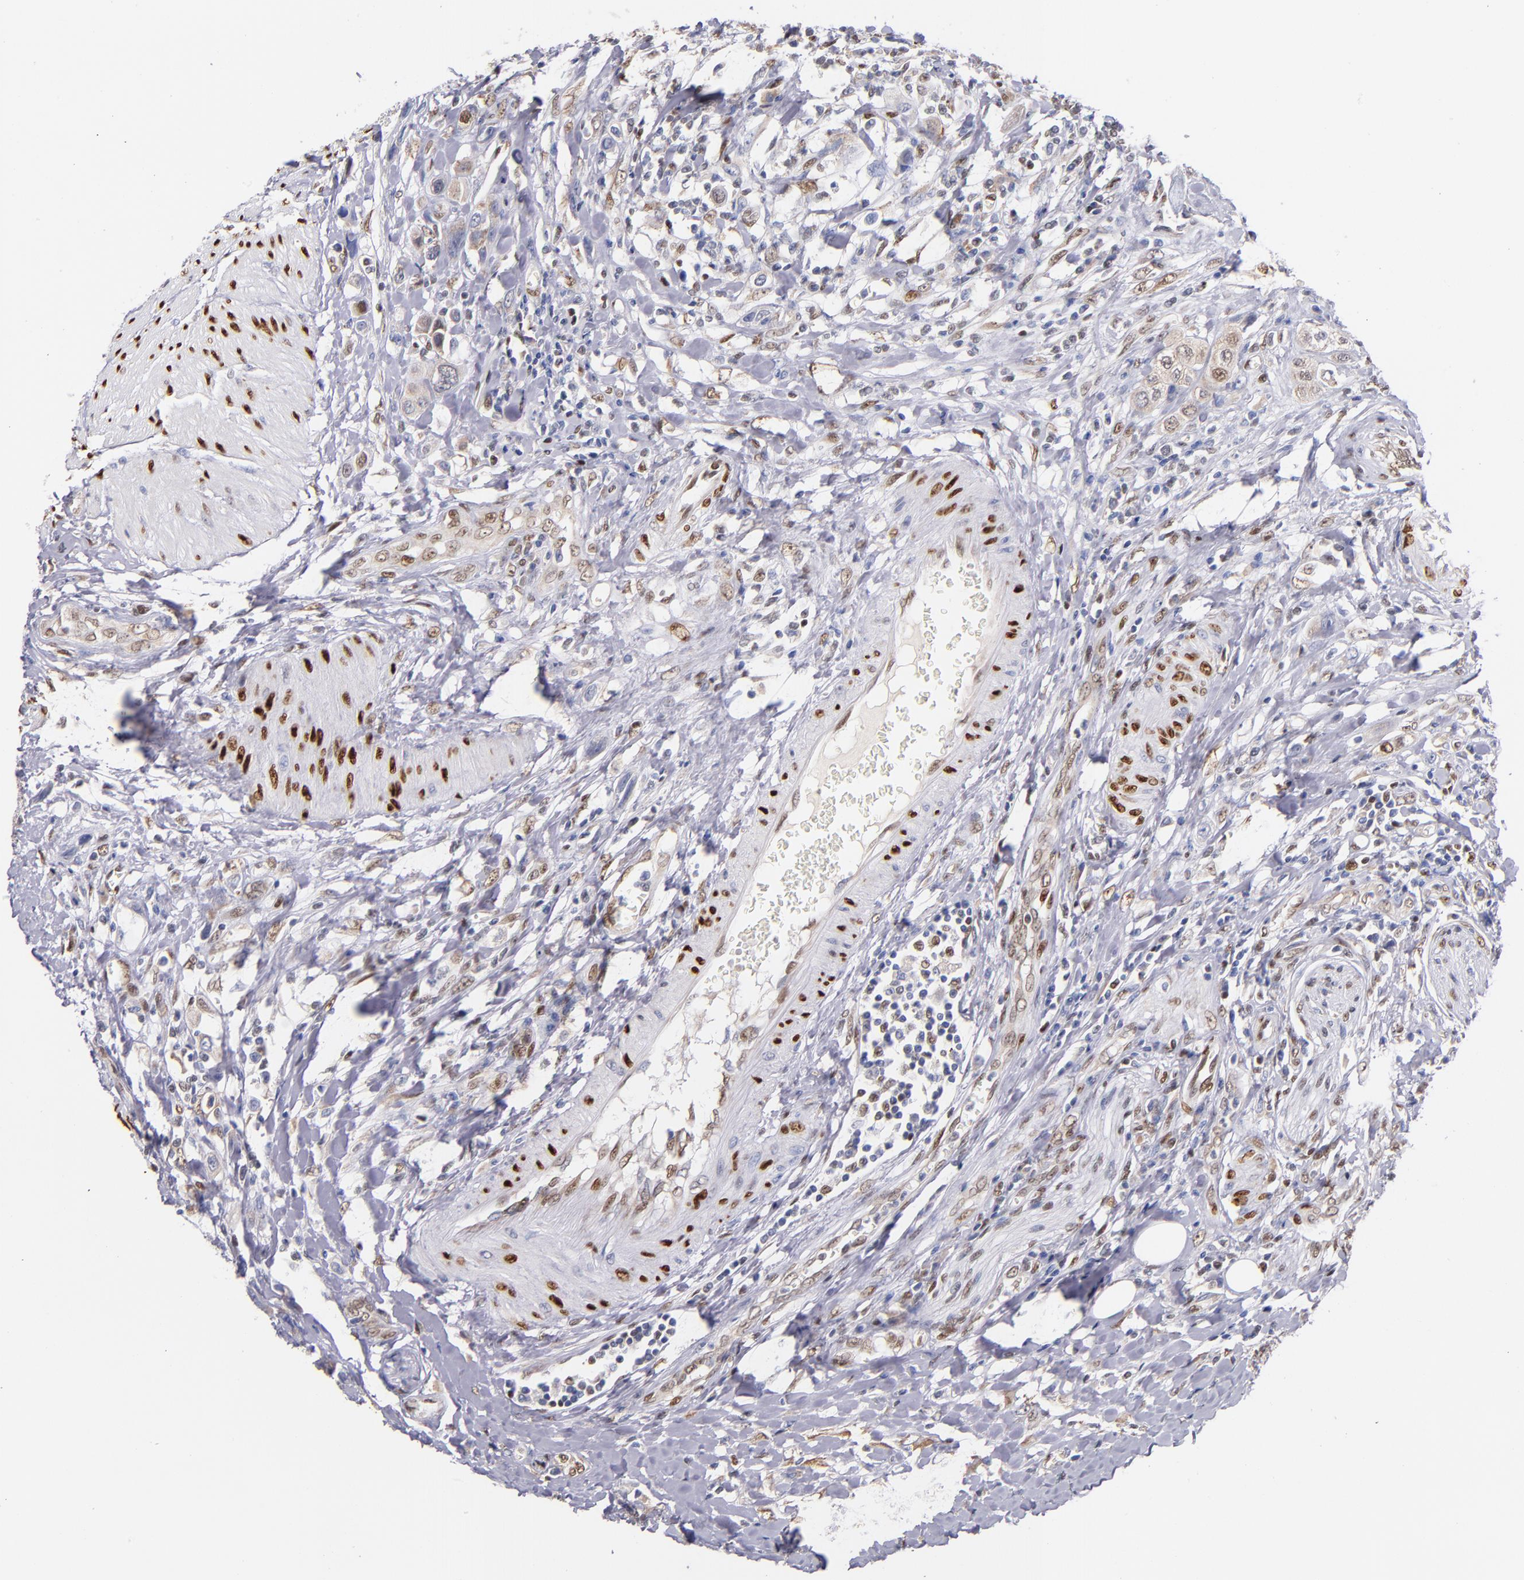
{"staining": {"intensity": "weak", "quantity": "<25%", "location": "nuclear"}, "tissue": "urothelial cancer", "cell_type": "Tumor cells", "image_type": "cancer", "snomed": [{"axis": "morphology", "description": "Urothelial carcinoma, High grade"}, {"axis": "topography", "description": "Urinary bladder"}], "caption": "IHC histopathology image of human urothelial cancer stained for a protein (brown), which demonstrates no positivity in tumor cells.", "gene": "SRF", "patient": {"sex": "male", "age": 50}}